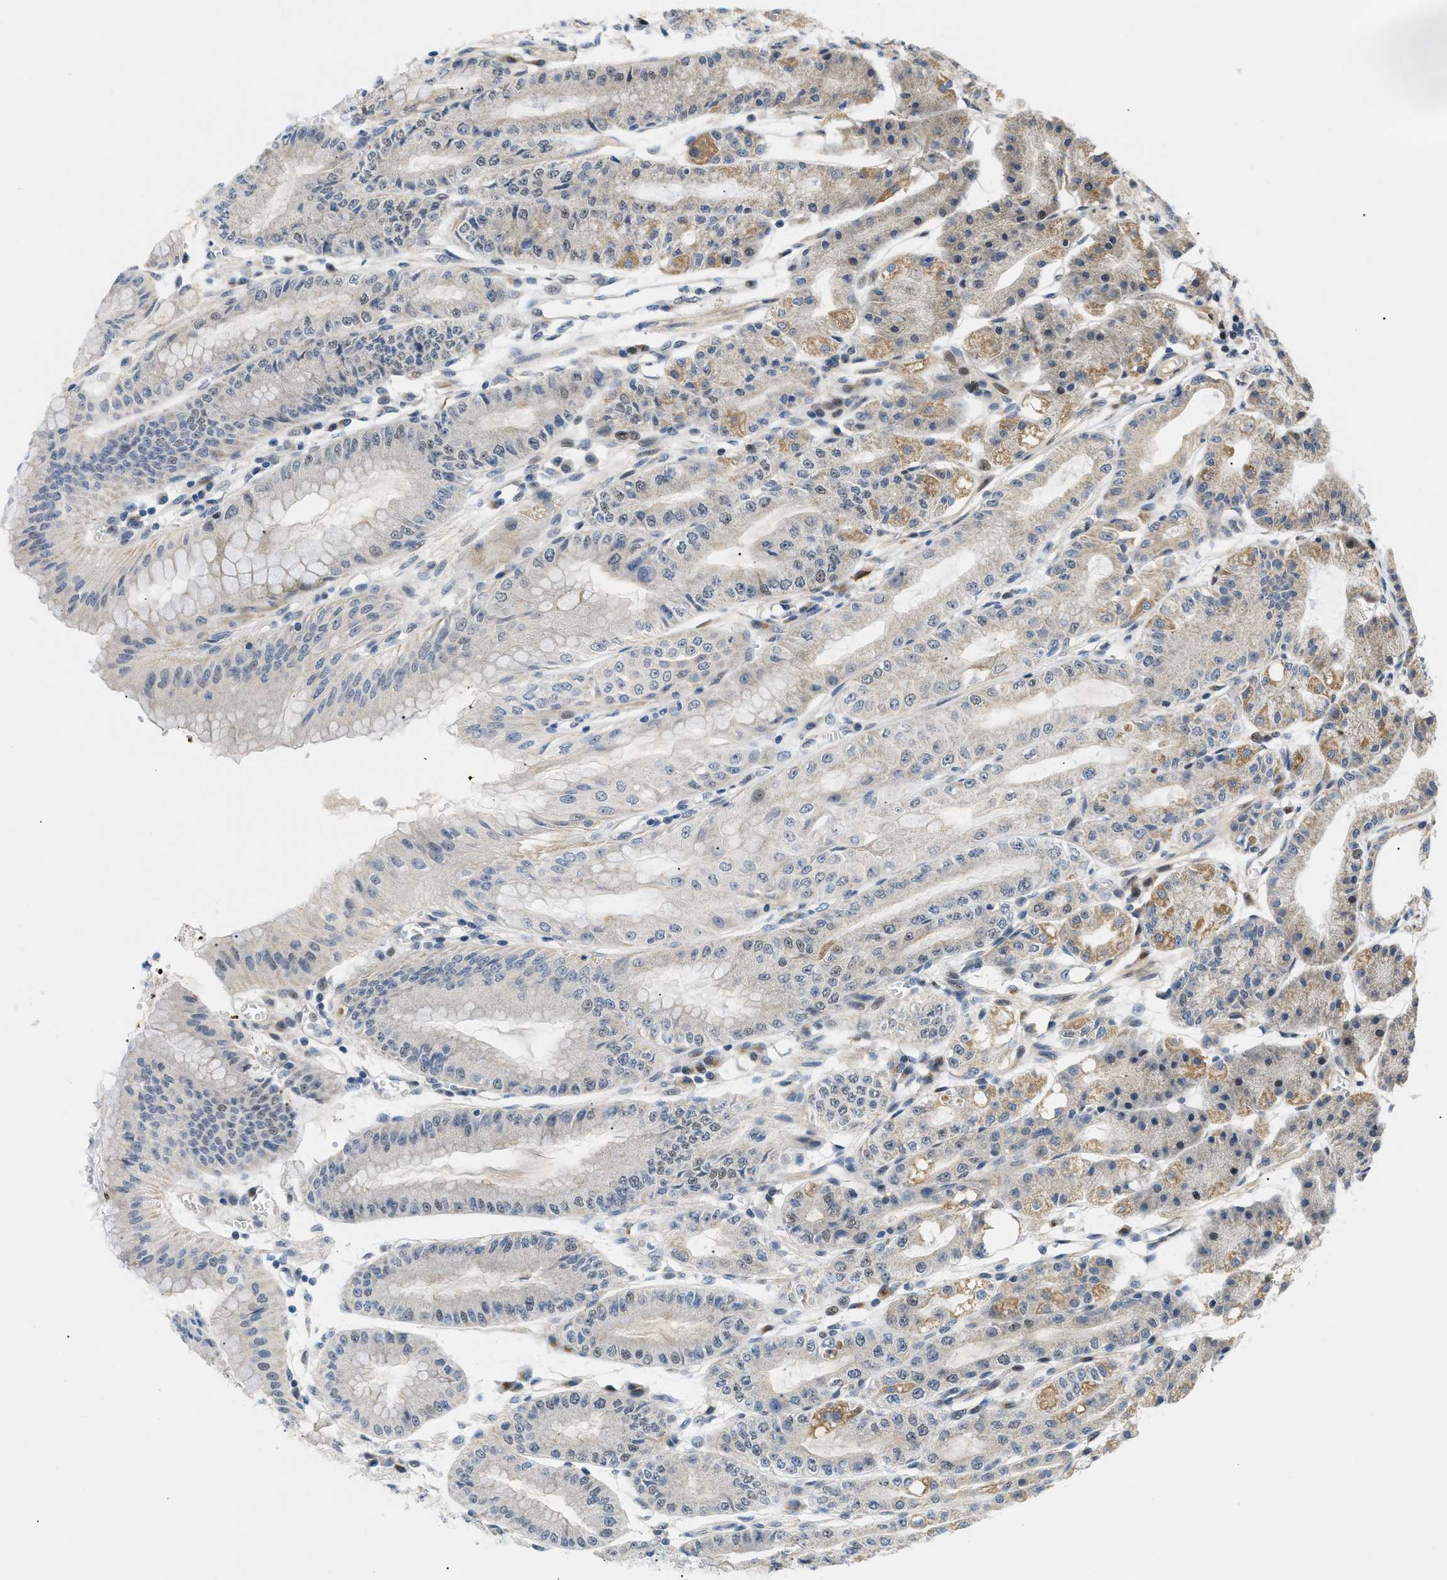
{"staining": {"intensity": "moderate", "quantity": "25%-75%", "location": "cytoplasmic/membranous"}, "tissue": "stomach", "cell_type": "Glandular cells", "image_type": "normal", "snomed": [{"axis": "morphology", "description": "Normal tissue, NOS"}, {"axis": "topography", "description": "Stomach, lower"}], "caption": "A brown stain highlights moderate cytoplasmic/membranous staining of a protein in glandular cells of unremarkable human stomach. (DAB = brown stain, brightfield microscopy at high magnification).", "gene": "ZBTB11", "patient": {"sex": "male", "age": 71}}